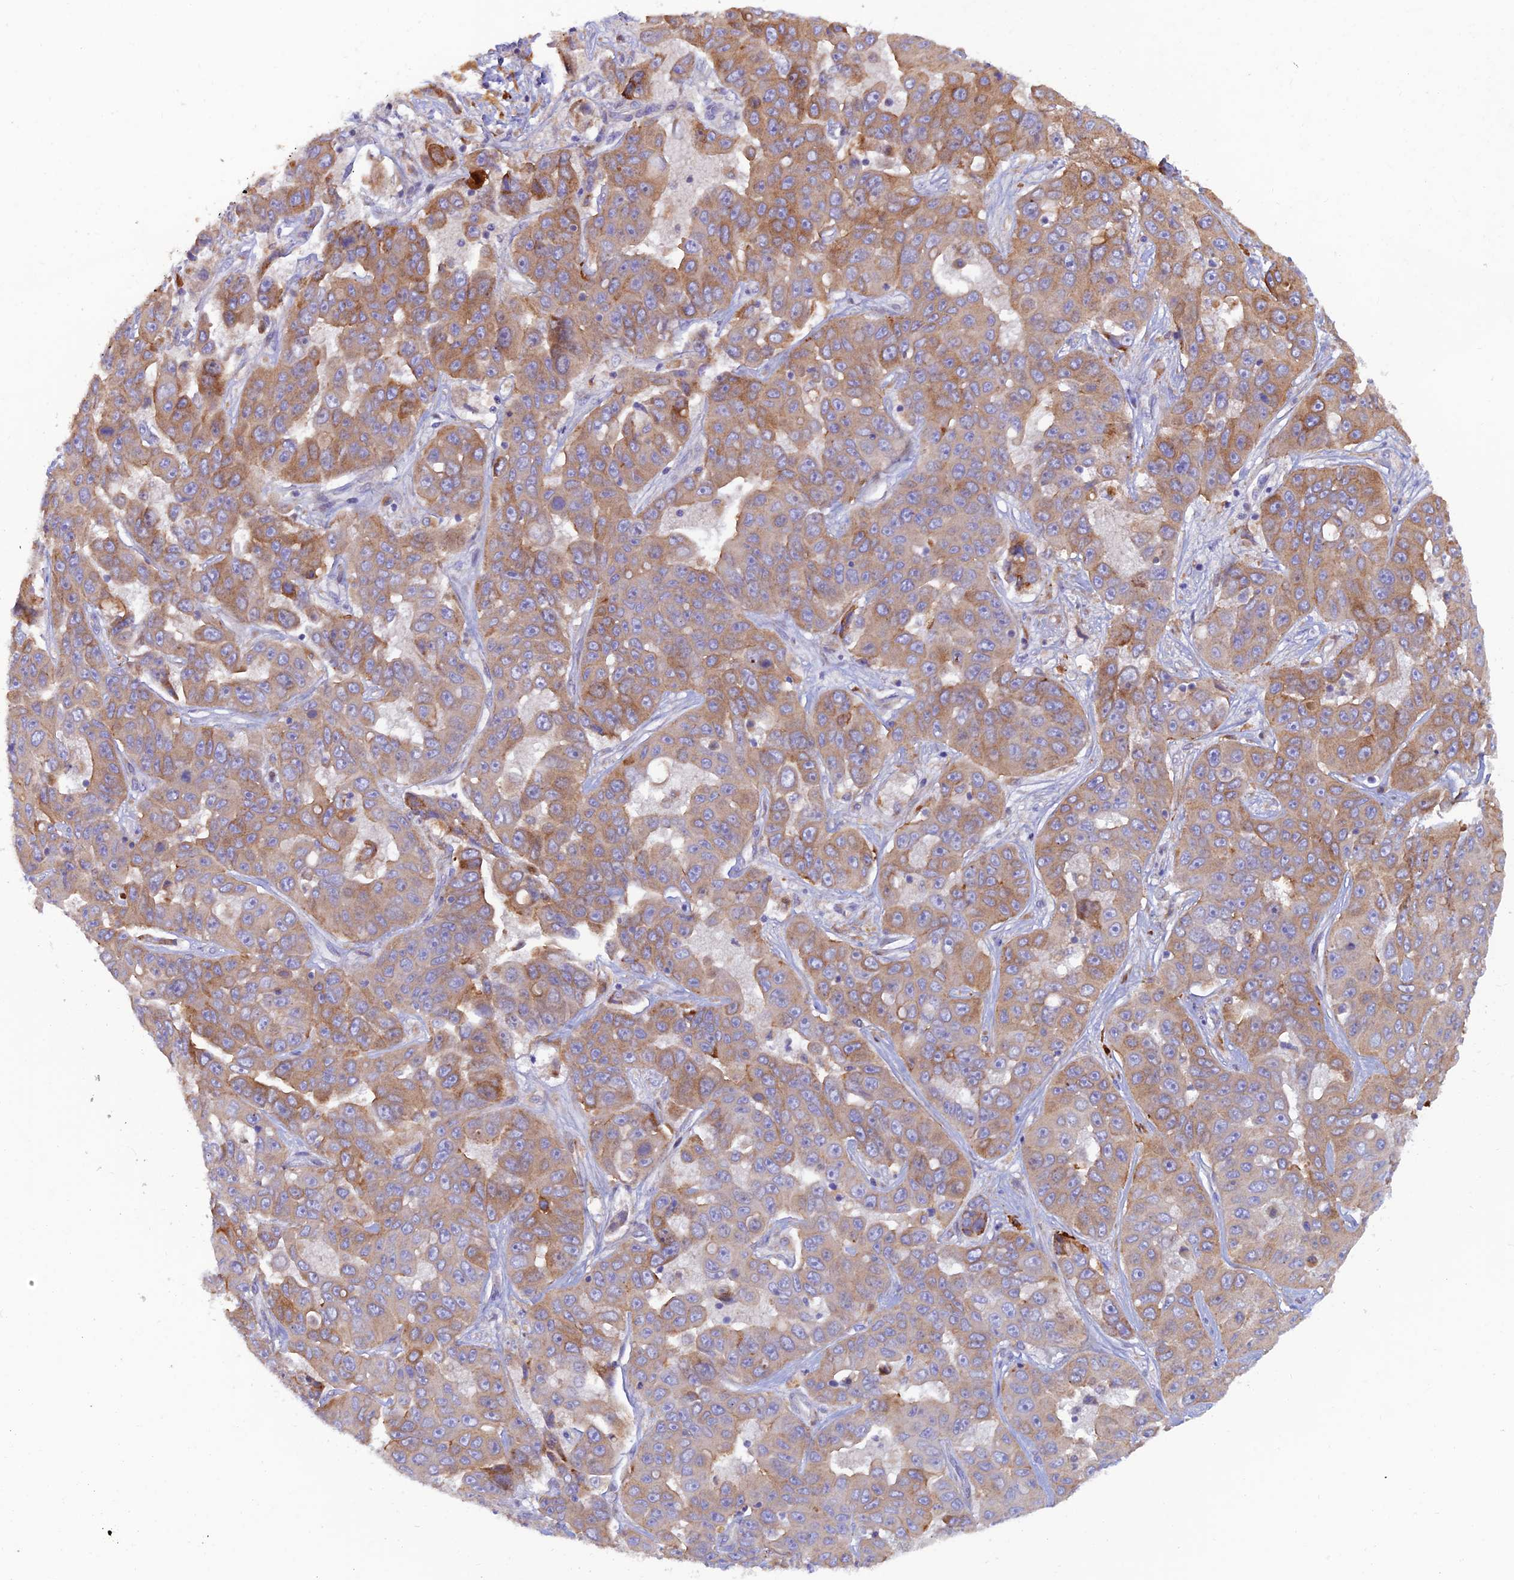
{"staining": {"intensity": "moderate", "quantity": ">75%", "location": "cytoplasmic/membranous"}, "tissue": "liver cancer", "cell_type": "Tumor cells", "image_type": "cancer", "snomed": [{"axis": "morphology", "description": "Cholangiocarcinoma"}, {"axis": "topography", "description": "Liver"}], "caption": "A medium amount of moderate cytoplasmic/membranous expression is seen in about >75% of tumor cells in liver cholangiocarcinoma tissue. The staining was performed using DAB (3,3'-diaminobenzidine), with brown indicating positive protein expression. Nuclei are stained blue with hematoxylin.", "gene": "GMCL1", "patient": {"sex": "female", "age": 52}}